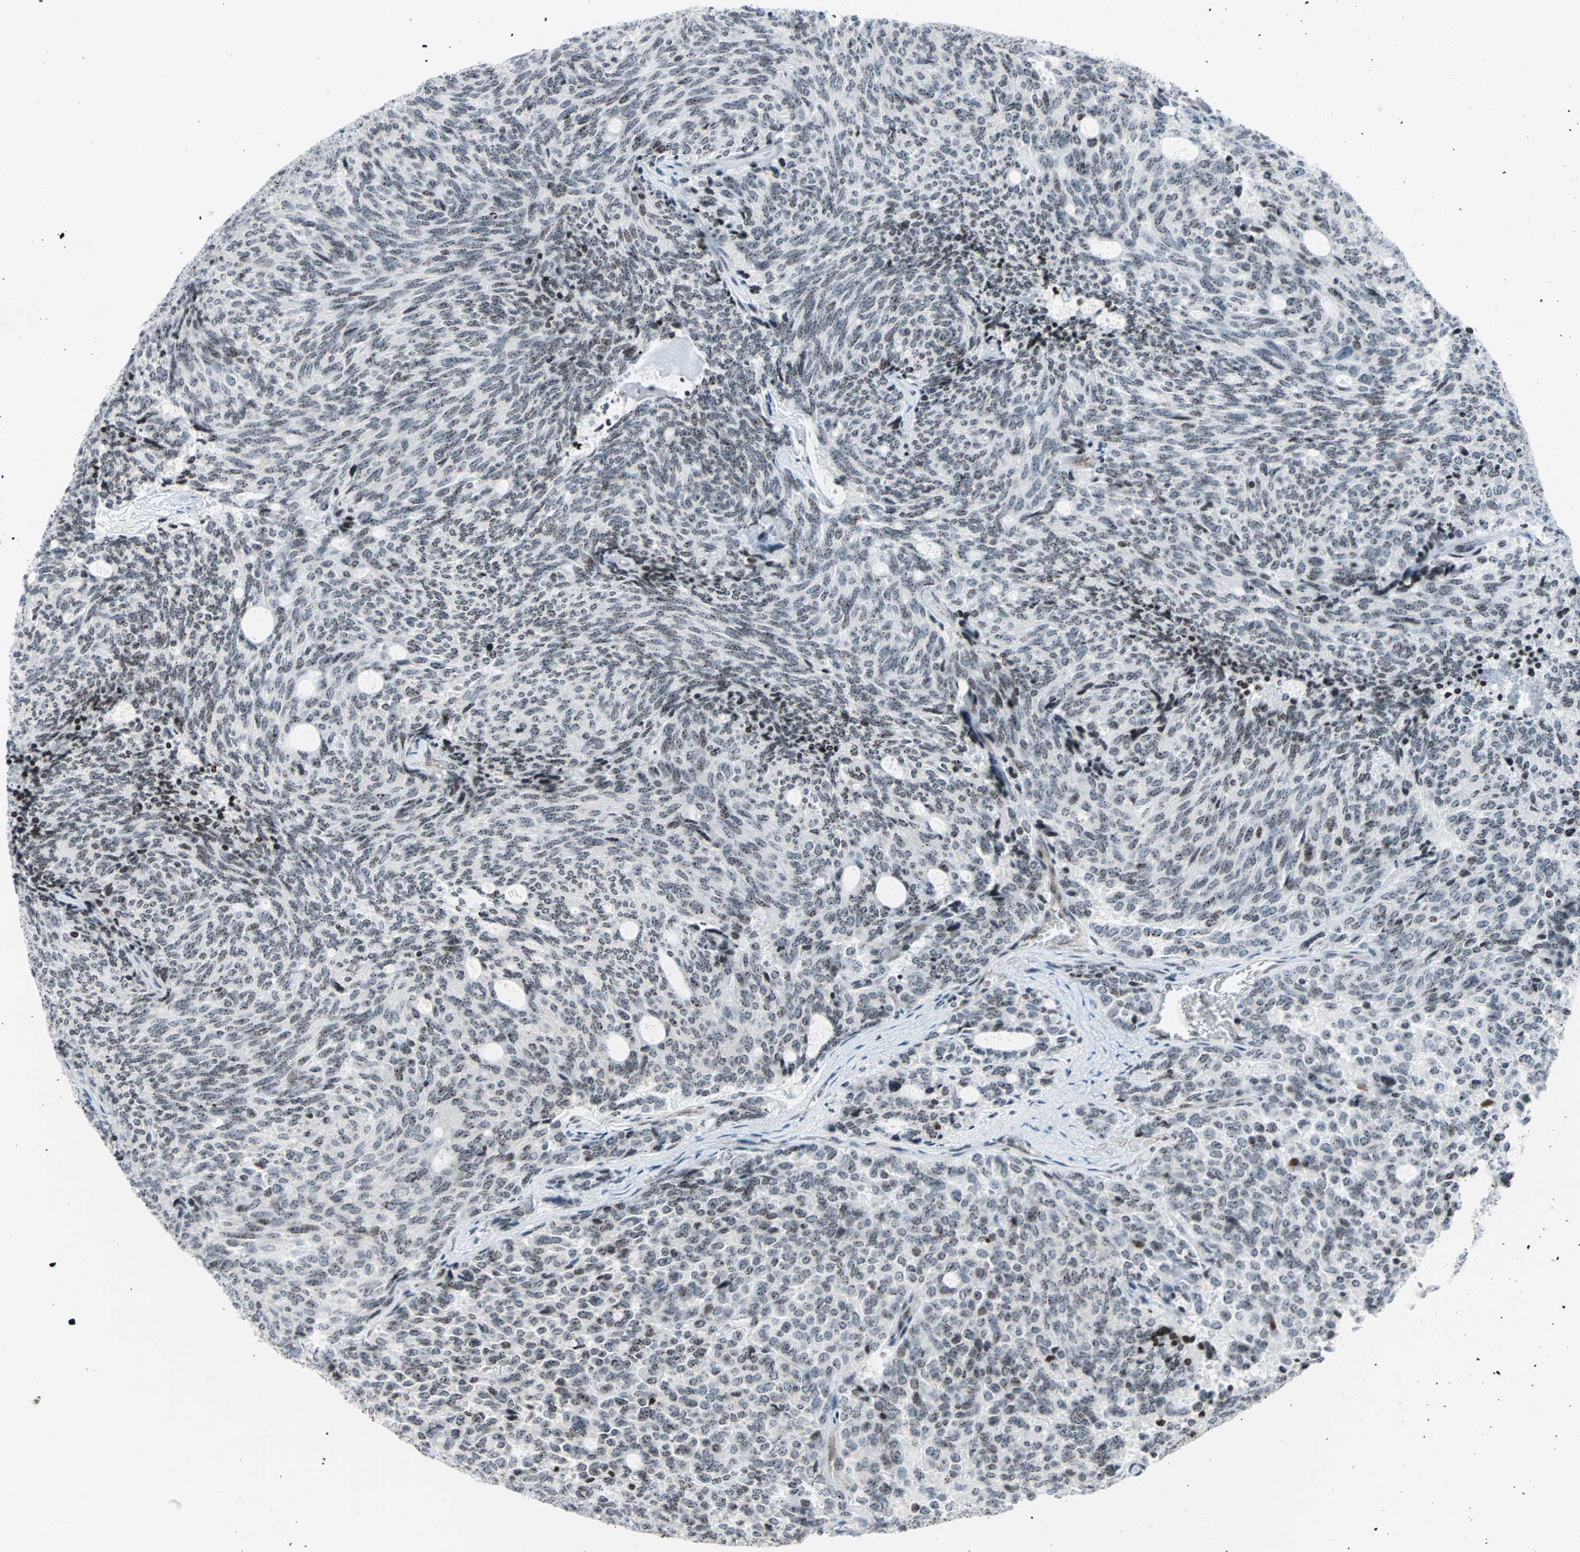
{"staining": {"intensity": "weak", "quantity": ">75%", "location": "nuclear"}, "tissue": "carcinoid", "cell_type": "Tumor cells", "image_type": "cancer", "snomed": [{"axis": "morphology", "description": "Carcinoid, malignant, NOS"}, {"axis": "topography", "description": "Pancreas"}], "caption": "Immunohistochemistry photomicrograph of carcinoid stained for a protein (brown), which shows low levels of weak nuclear staining in about >75% of tumor cells.", "gene": "CENPA", "patient": {"sex": "female", "age": 54}}